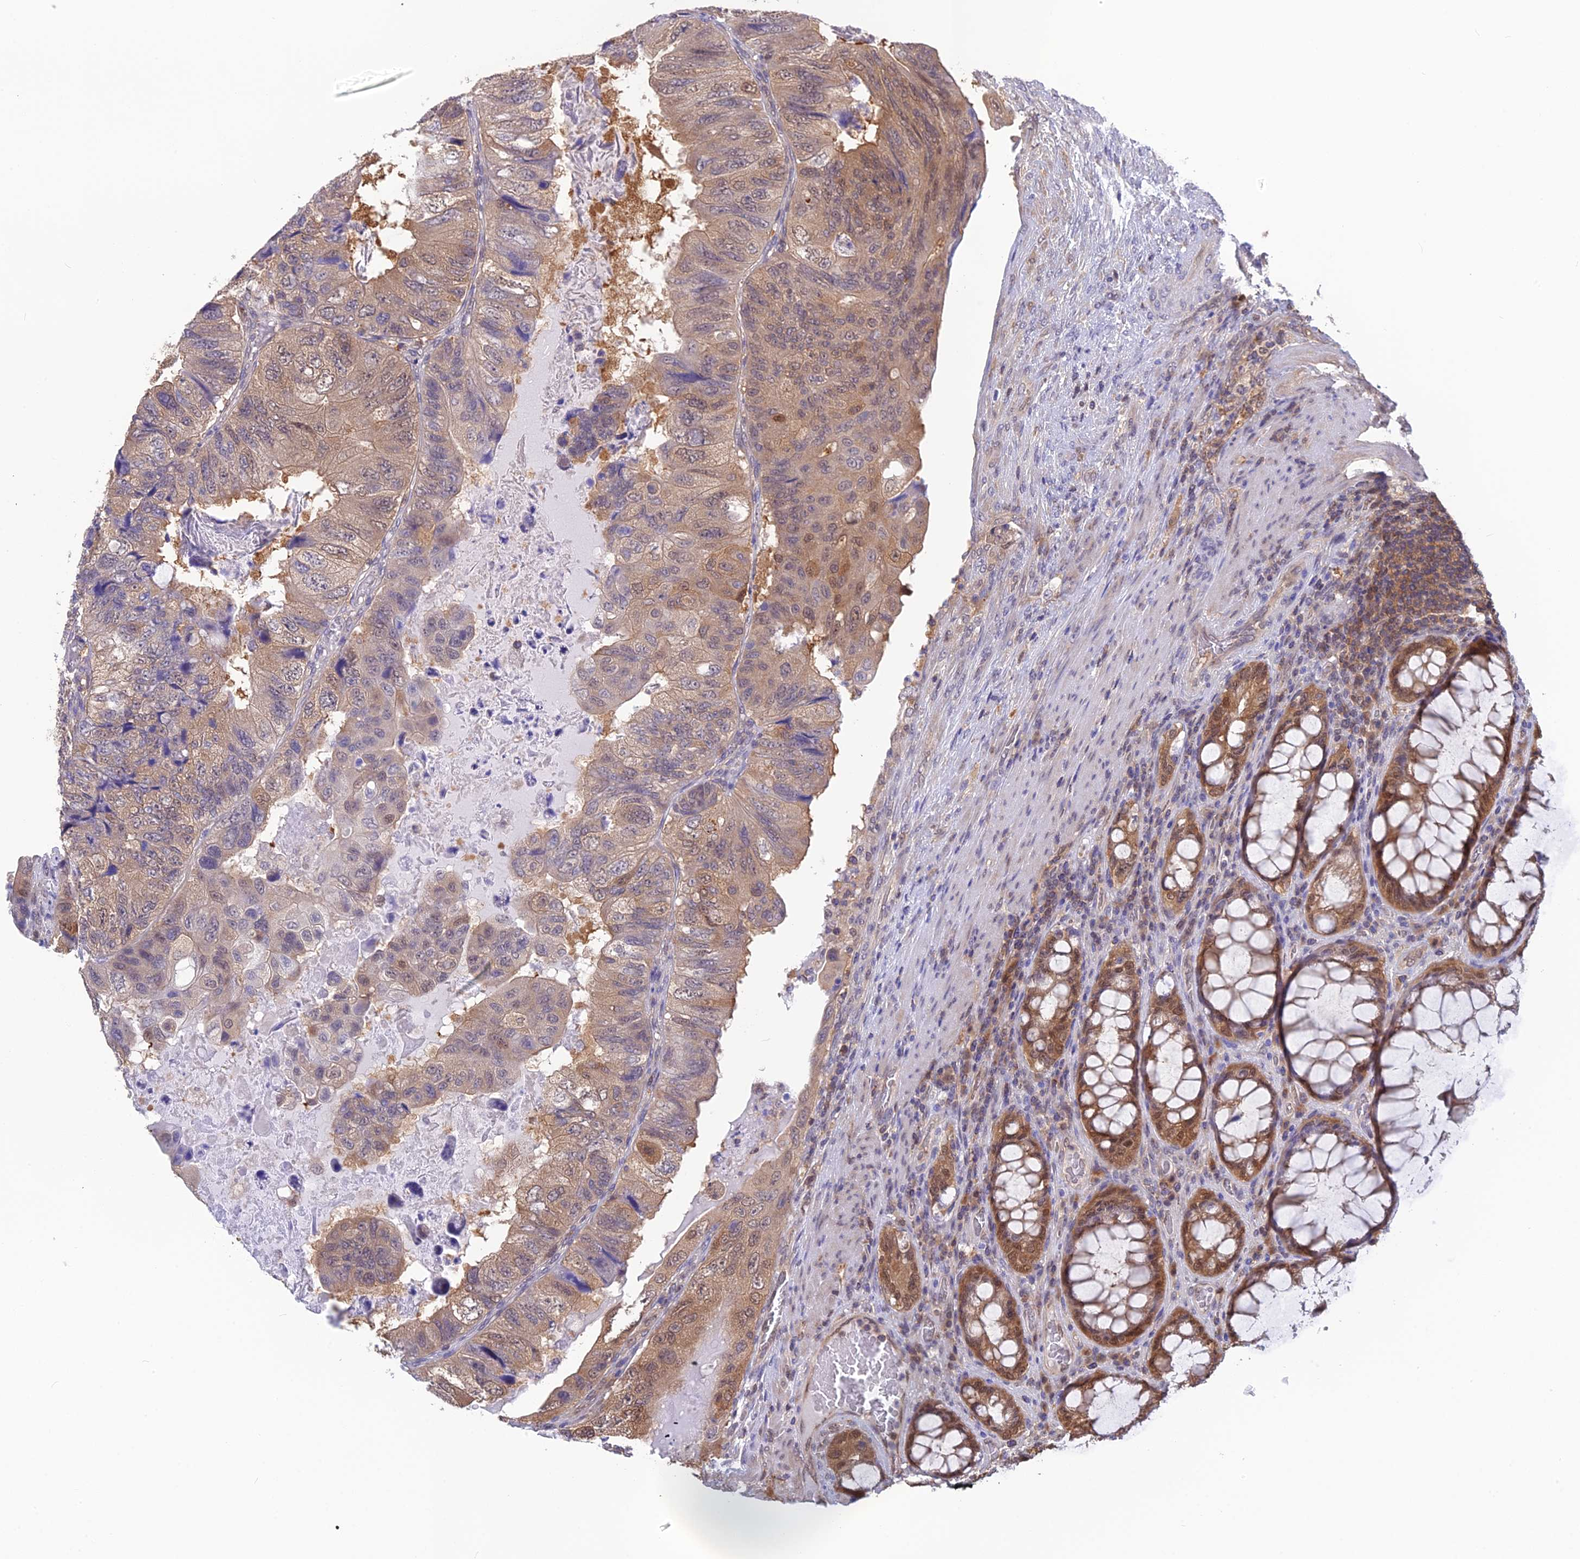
{"staining": {"intensity": "moderate", "quantity": "25%-75%", "location": "cytoplasmic/membranous,nuclear"}, "tissue": "colorectal cancer", "cell_type": "Tumor cells", "image_type": "cancer", "snomed": [{"axis": "morphology", "description": "Adenocarcinoma, NOS"}, {"axis": "topography", "description": "Rectum"}], "caption": "Colorectal adenocarcinoma stained with a brown dye reveals moderate cytoplasmic/membranous and nuclear positive positivity in approximately 25%-75% of tumor cells.", "gene": "HINT1", "patient": {"sex": "male", "age": 63}}